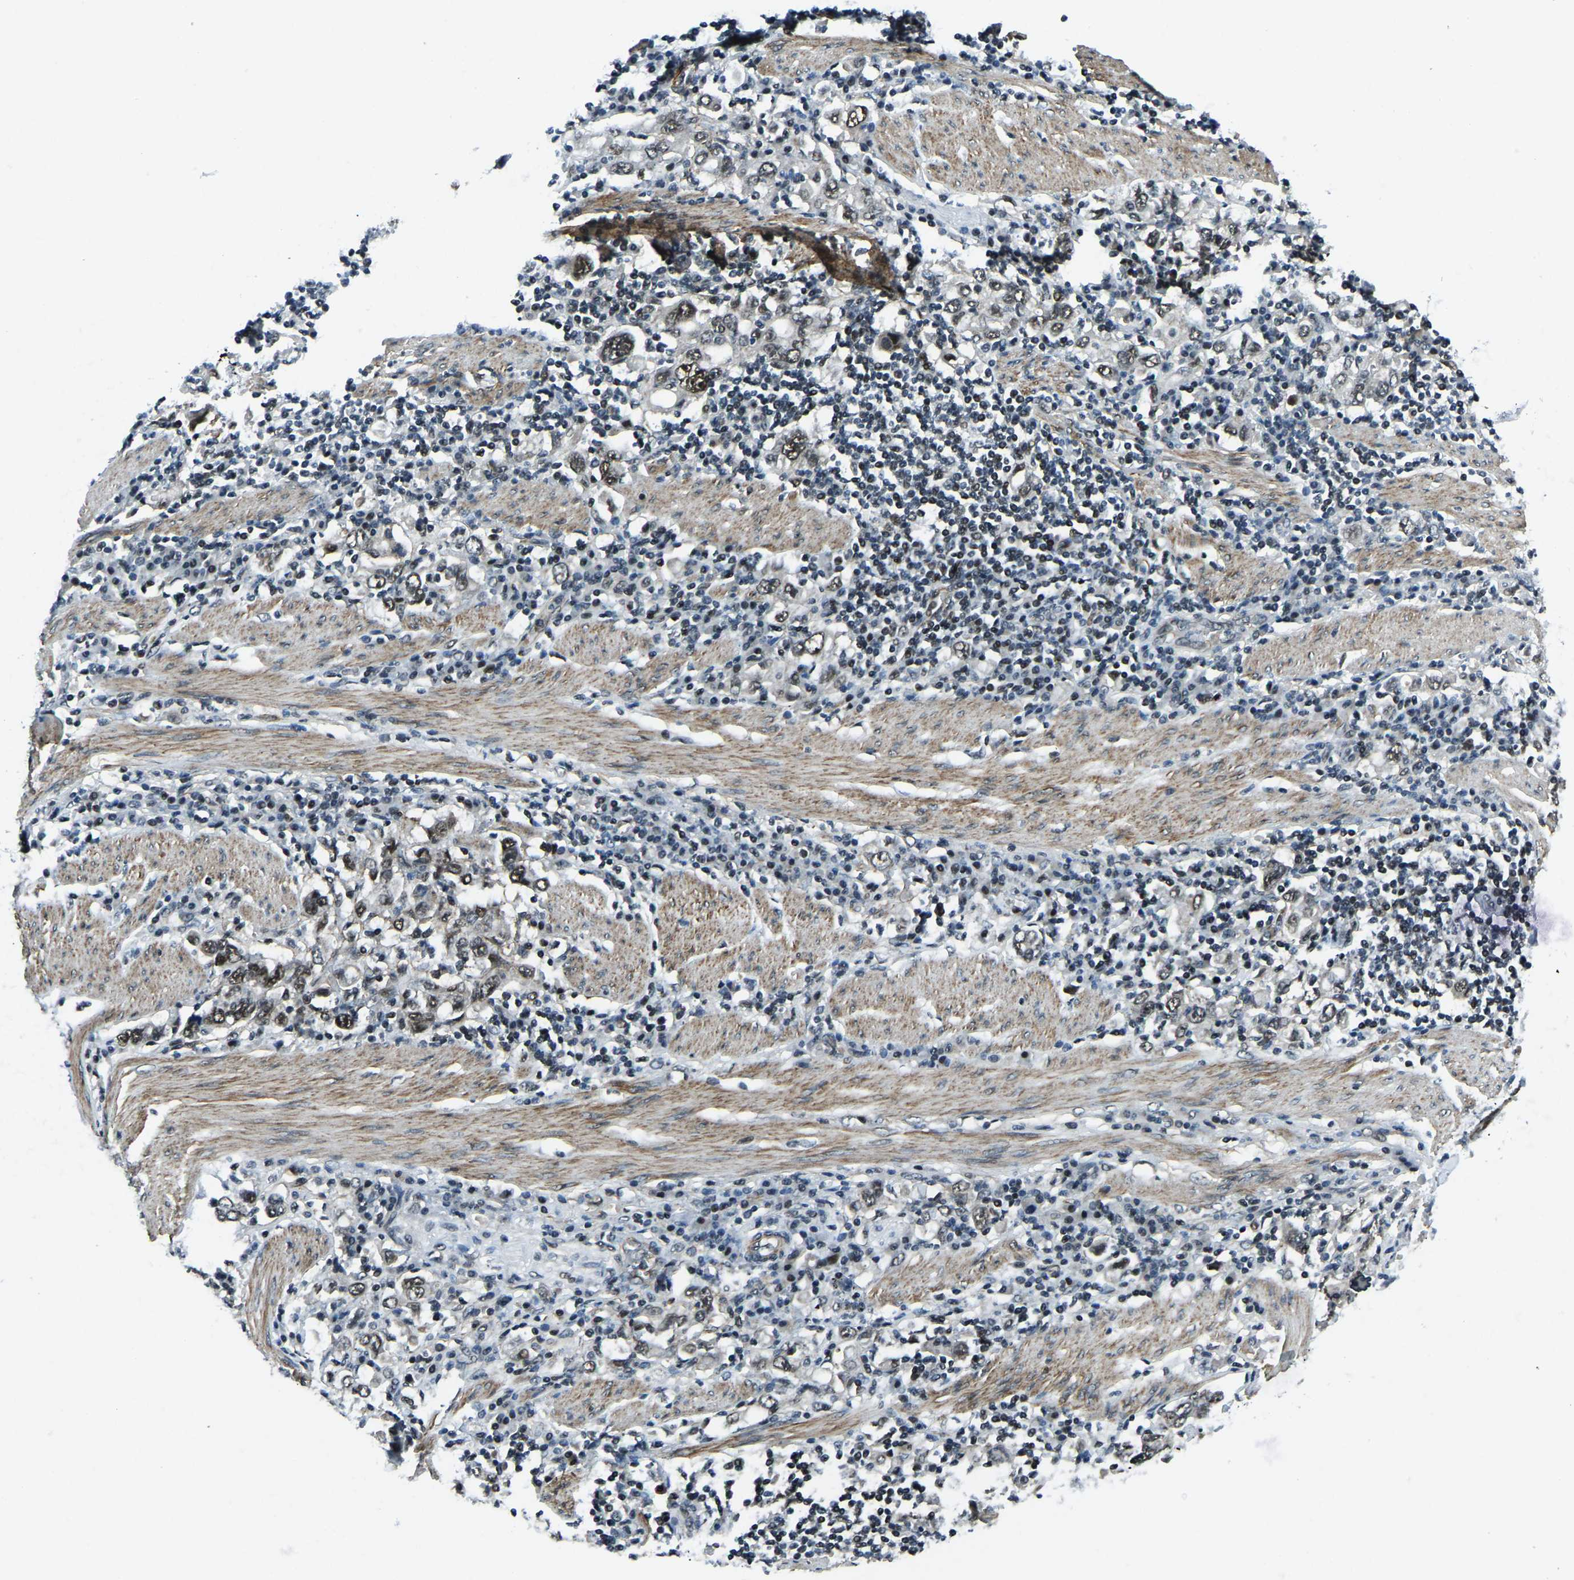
{"staining": {"intensity": "moderate", "quantity": ">75%", "location": "nuclear"}, "tissue": "stomach cancer", "cell_type": "Tumor cells", "image_type": "cancer", "snomed": [{"axis": "morphology", "description": "Adenocarcinoma, NOS"}, {"axis": "topography", "description": "Stomach, upper"}], "caption": "Moderate nuclear protein positivity is seen in approximately >75% of tumor cells in stomach cancer (adenocarcinoma).", "gene": "PRCC", "patient": {"sex": "male", "age": 62}}